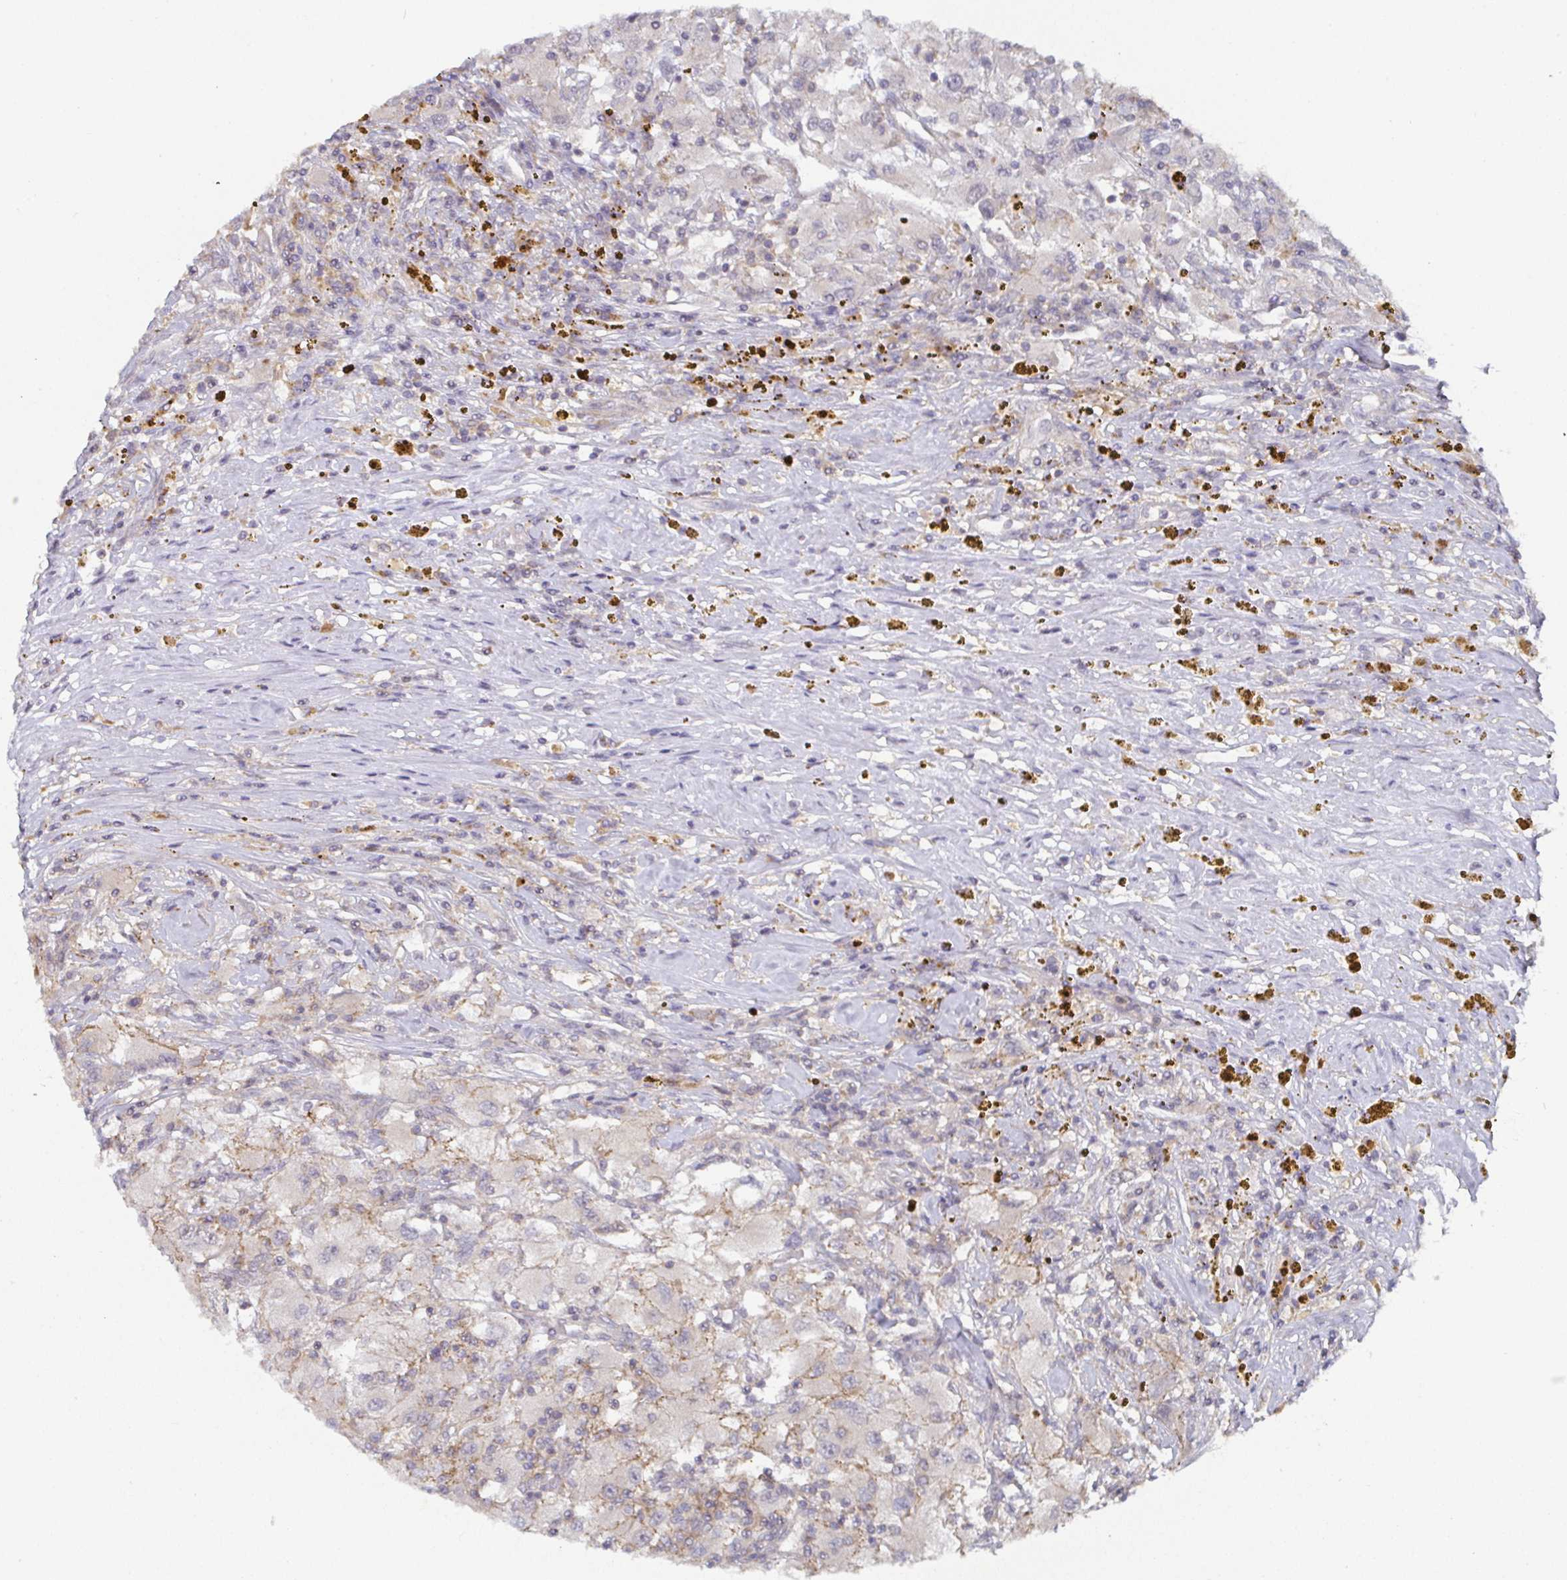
{"staining": {"intensity": "negative", "quantity": "none", "location": "none"}, "tissue": "renal cancer", "cell_type": "Tumor cells", "image_type": "cancer", "snomed": [{"axis": "morphology", "description": "Adenocarcinoma, NOS"}, {"axis": "topography", "description": "Kidney"}], "caption": "Tumor cells are negative for protein expression in human renal cancer.", "gene": "CDH18", "patient": {"sex": "female", "age": 67}}